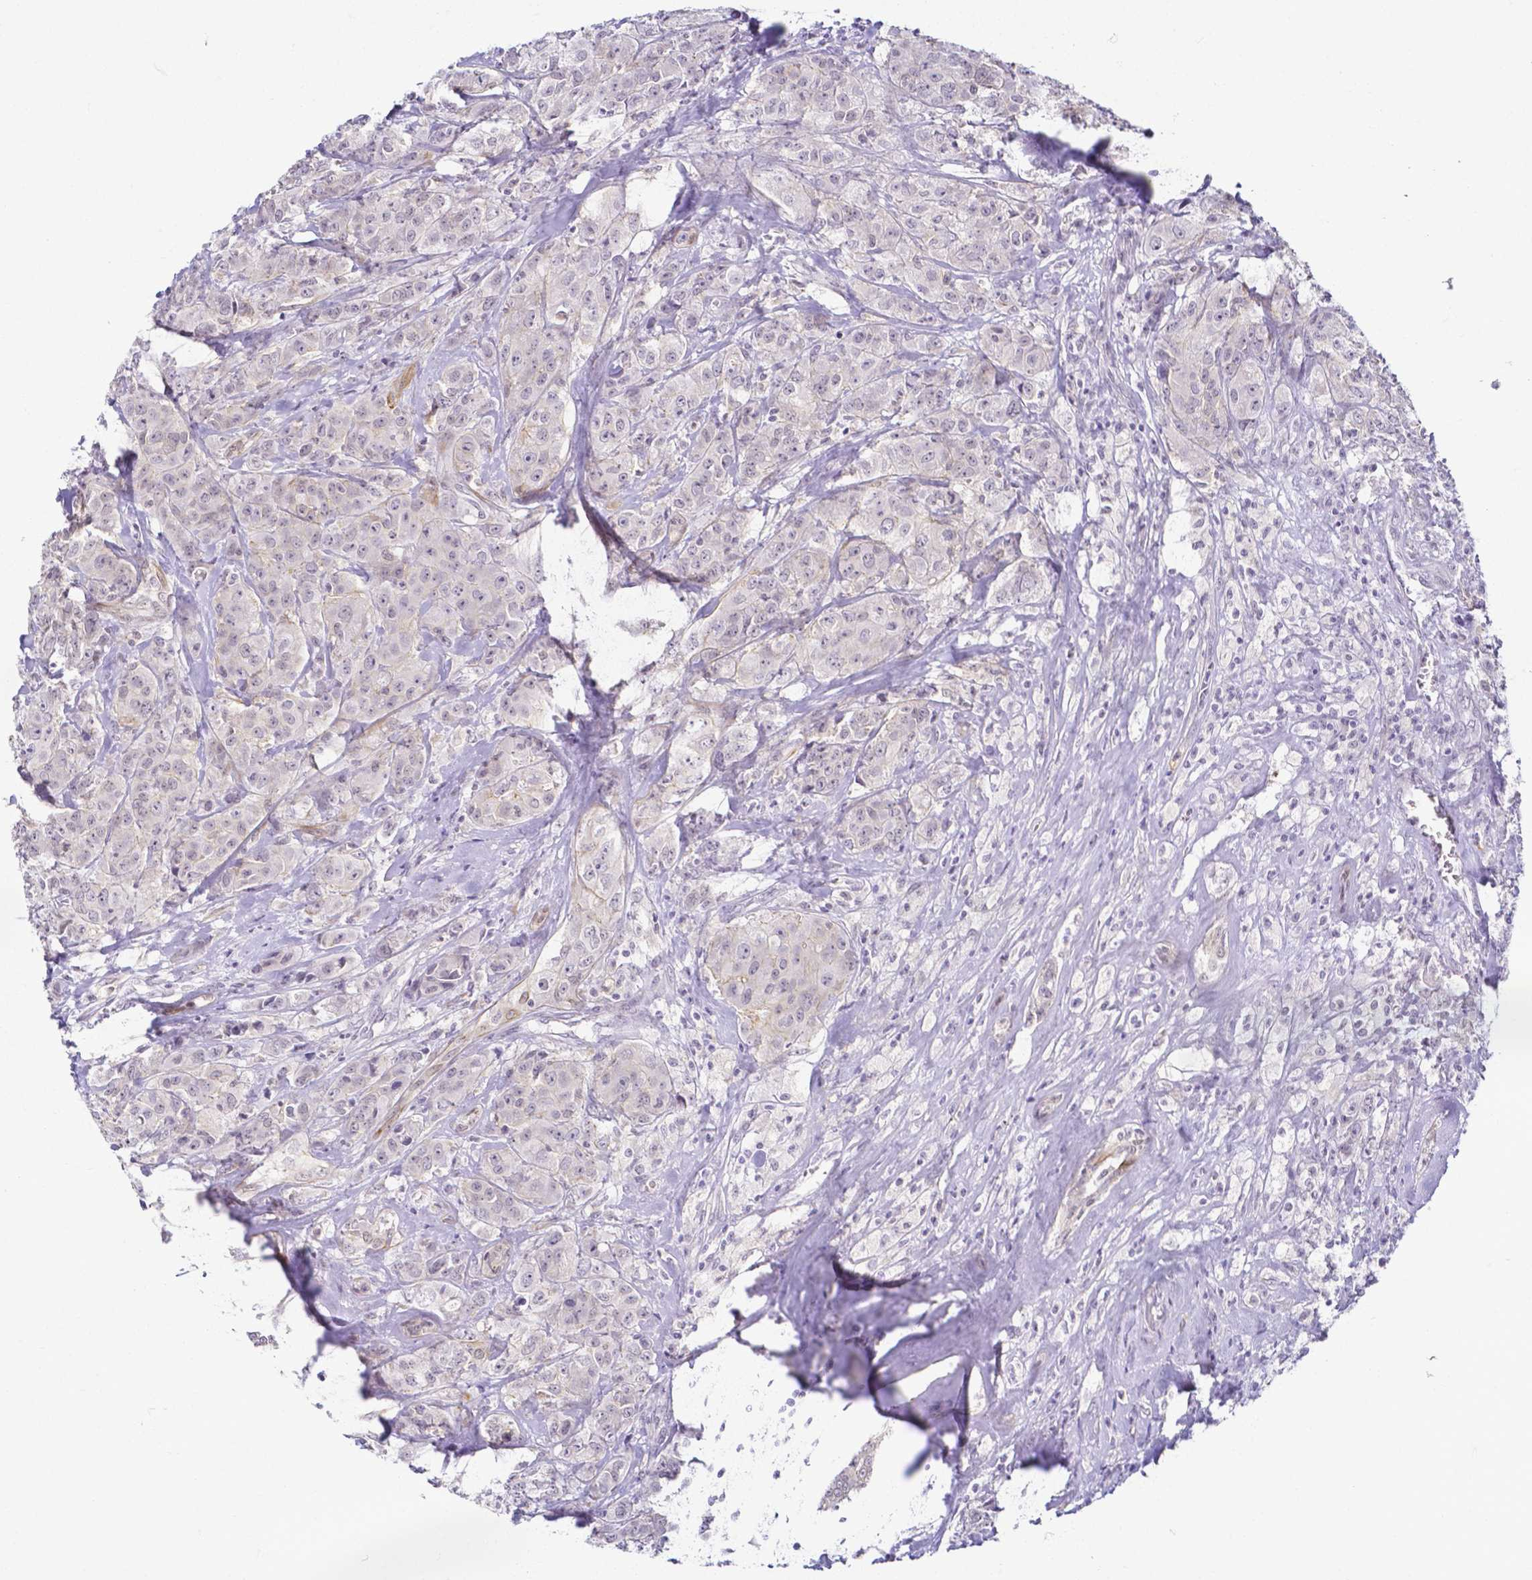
{"staining": {"intensity": "weak", "quantity": "<25%", "location": "nuclear"}, "tissue": "breast cancer", "cell_type": "Tumor cells", "image_type": "cancer", "snomed": [{"axis": "morphology", "description": "Normal tissue, NOS"}, {"axis": "morphology", "description": "Duct carcinoma"}, {"axis": "topography", "description": "Breast"}], "caption": "Human breast invasive ductal carcinoma stained for a protein using immunohistochemistry (IHC) exhibits no positivity in tumor cells.", "gene": "FAM83G", "patient": {"sex": "female", "age": 43}}